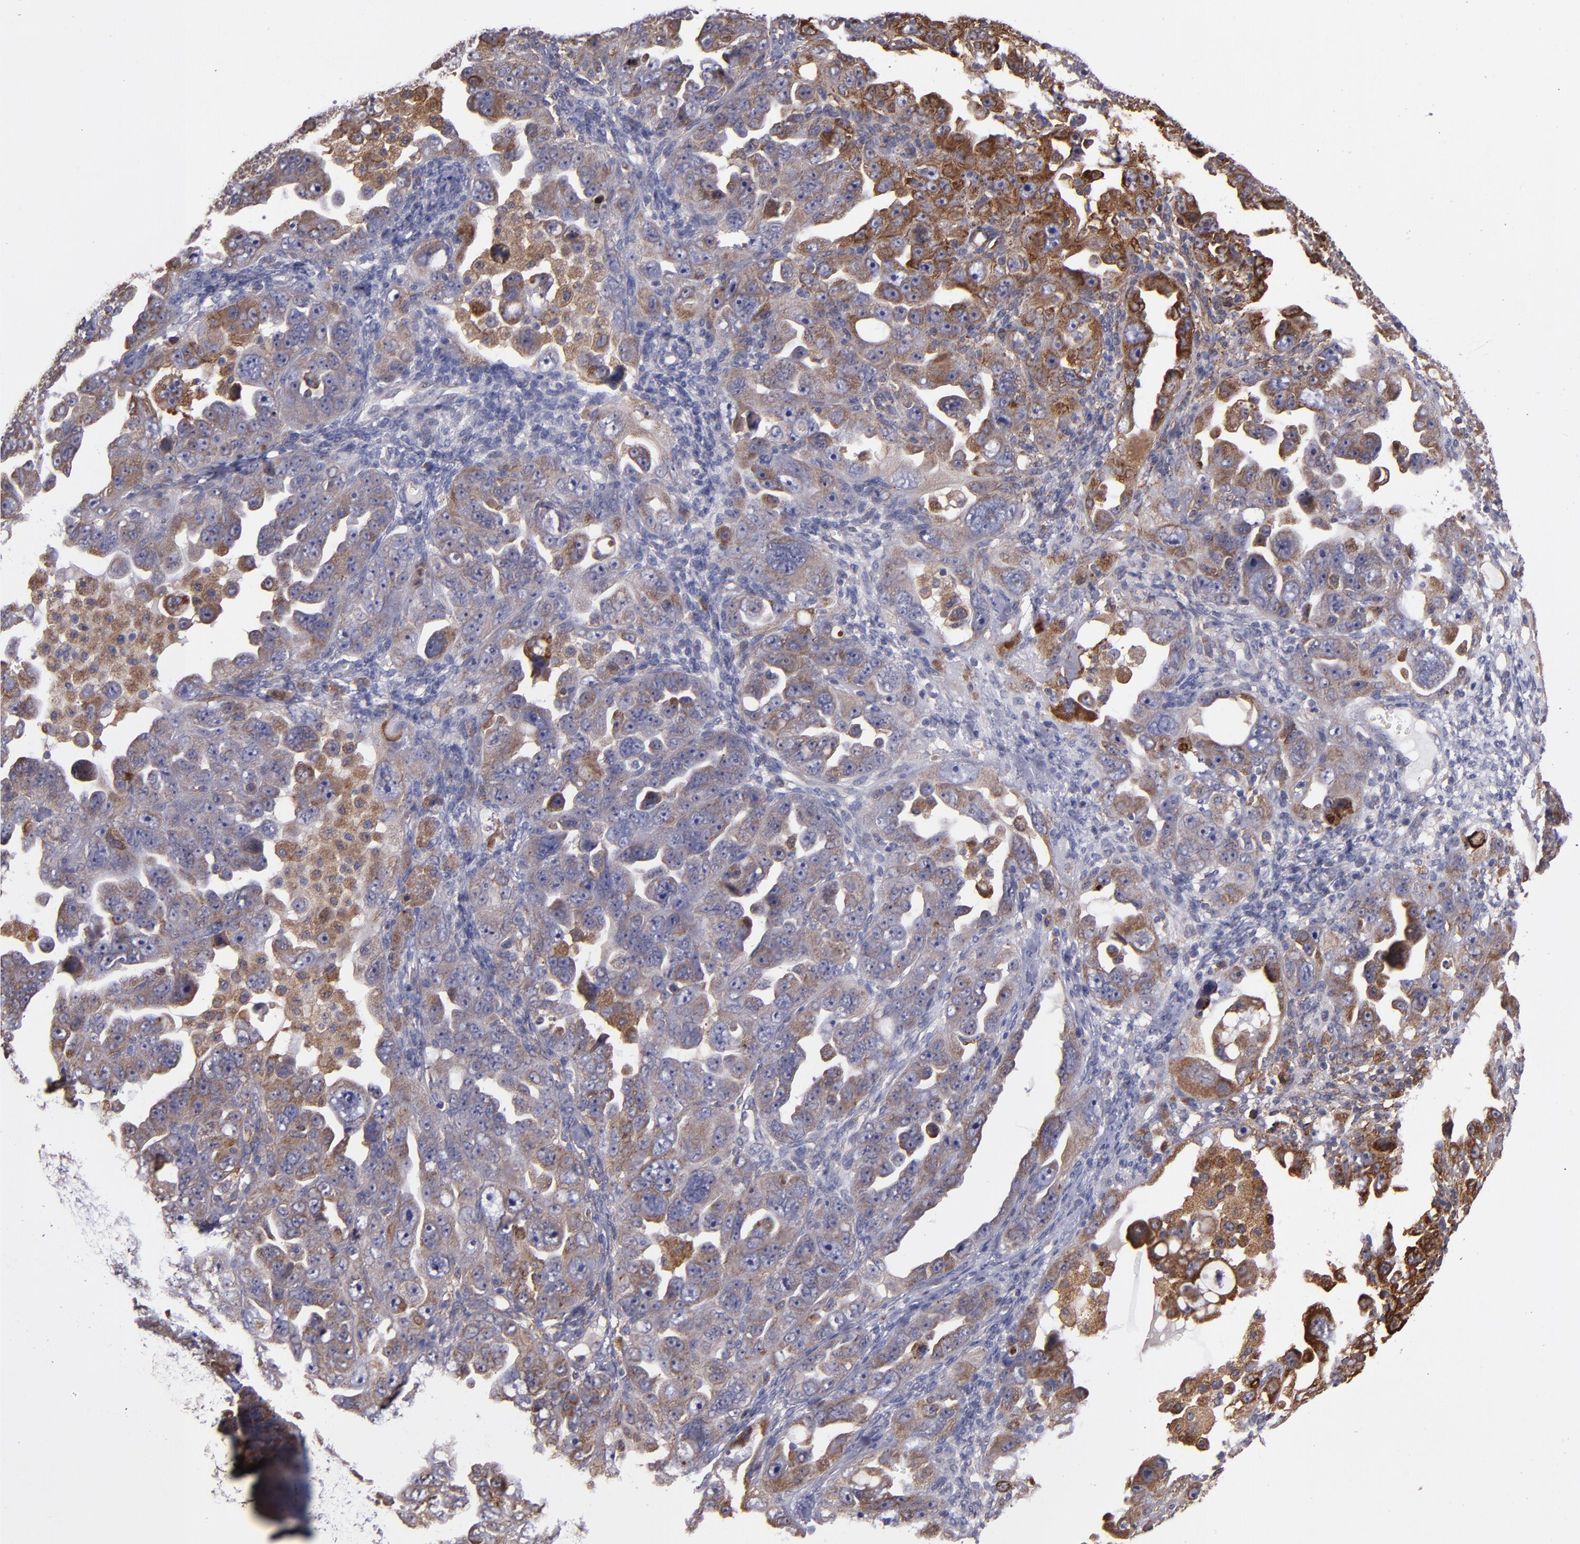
{"staining": {"intensity": "moderate", "quantity": ">75%", "location": "cytoplasmic/membranous"}, "tissue": "ovarian cancer", "cell_type": "Tumor cells", "image_type": "cancer", "snomed": [{"axis": "morphology", "description": "Cystadenocarcinoma, serous, NOS"}, {"axis": "topography", "description": "Ovary"}], "caption": "Immunohistochemical staining of ovarian serous cystadenocarcinoma shows medium levels of moderate cytoplasmic/membranous expression in approximately >75% of tumor cells.", "gene": "IFIH1", "patient": {"sex": "female", "age": 66}}